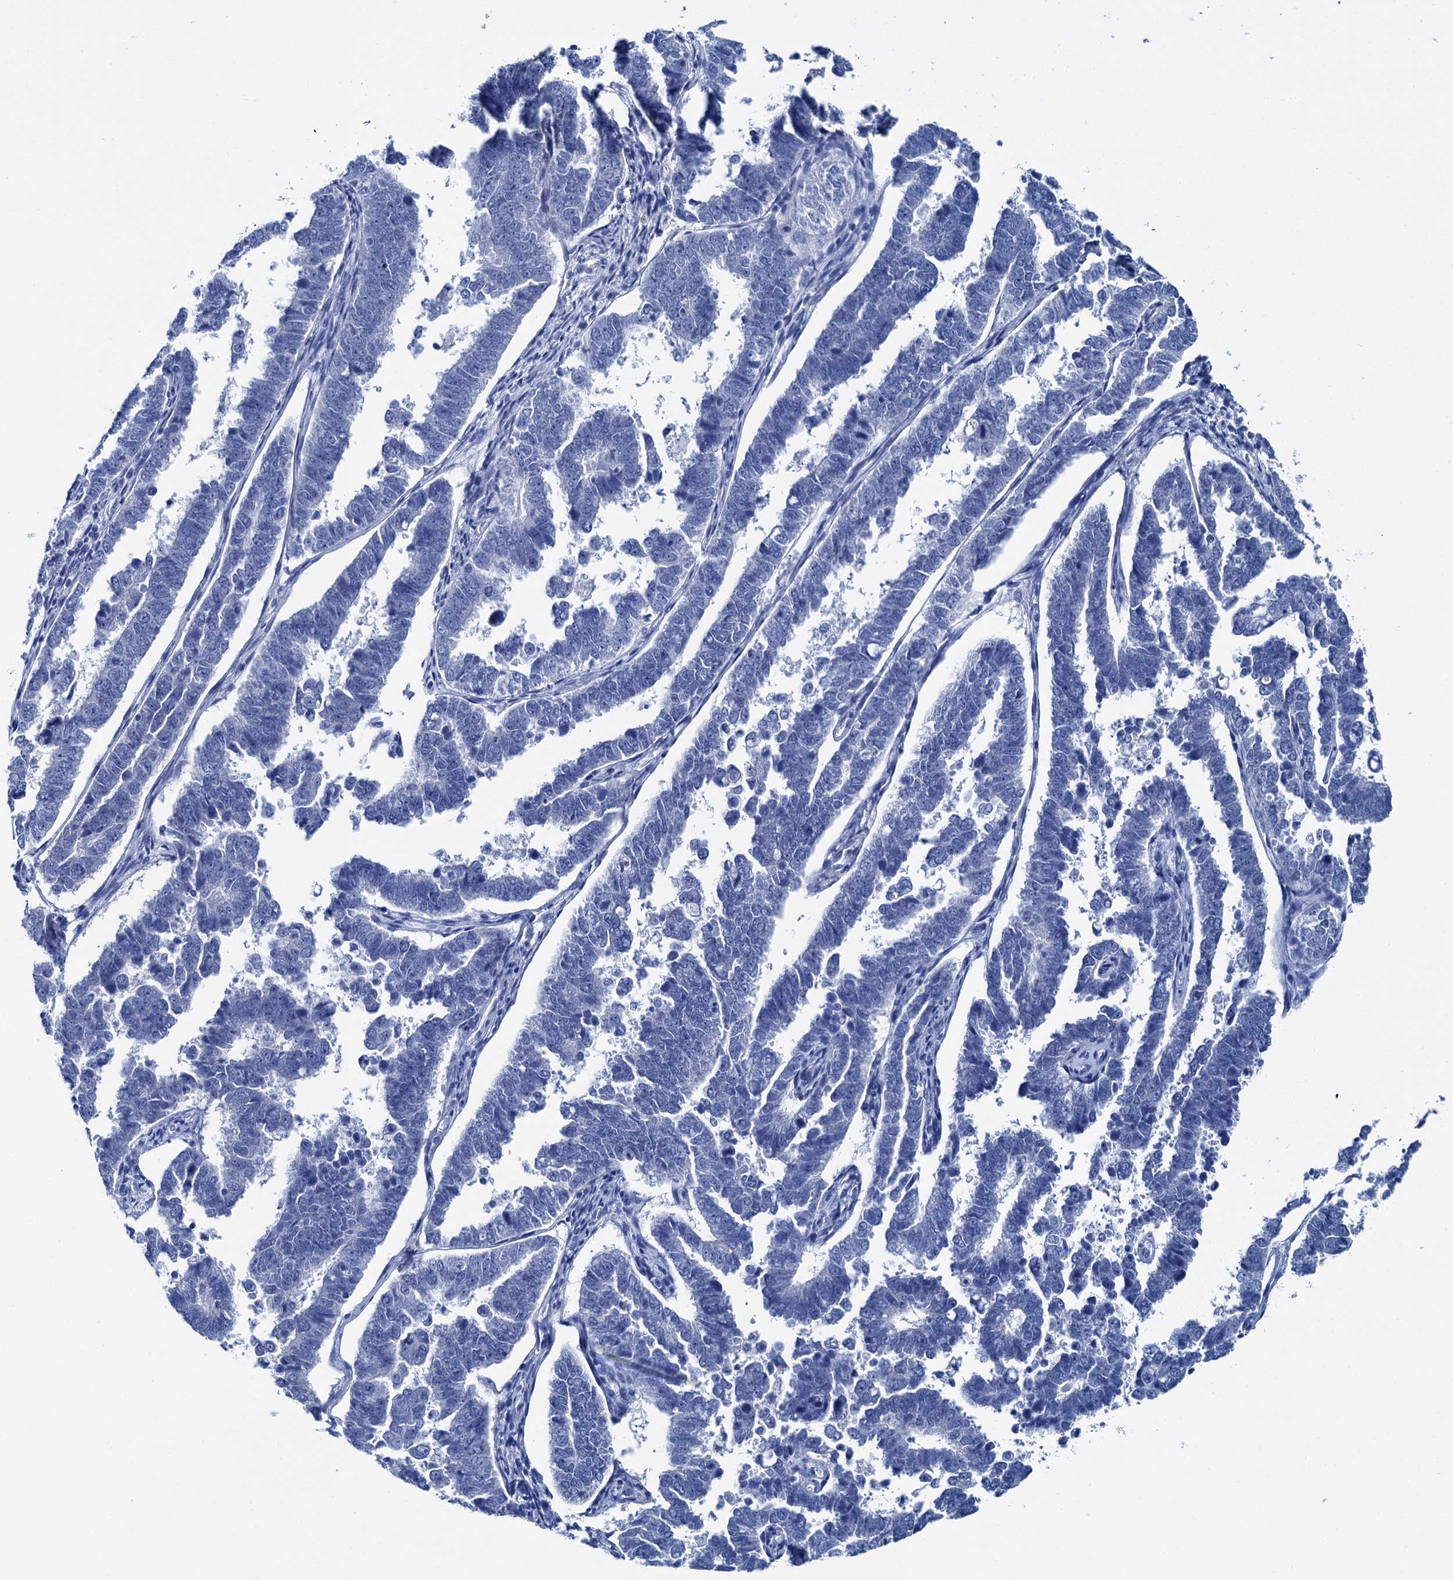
{"staining": {"intensity": "negative", "quantity": "none", "location": "none"}, "tissue": "endometrial cancer", "cell_type": "Tumor cells", "image_type": "cancer", "snomed": [{"axis": "morphology", "description": "Adenocarcinoma, NOS"}, {"axis": "topography", "description": "Endometrium"}], "caption": "Immunohistochemistry micrograph of neoplastic tissue: human endometrial cancer (adenocarcinoma) stained with DAB (3,3'-diaminobenzidine) demonstrates no significant protein staining in tumor cells.", "gene": "BRINP1", "patient": {"sex": "female", "age": 75}}